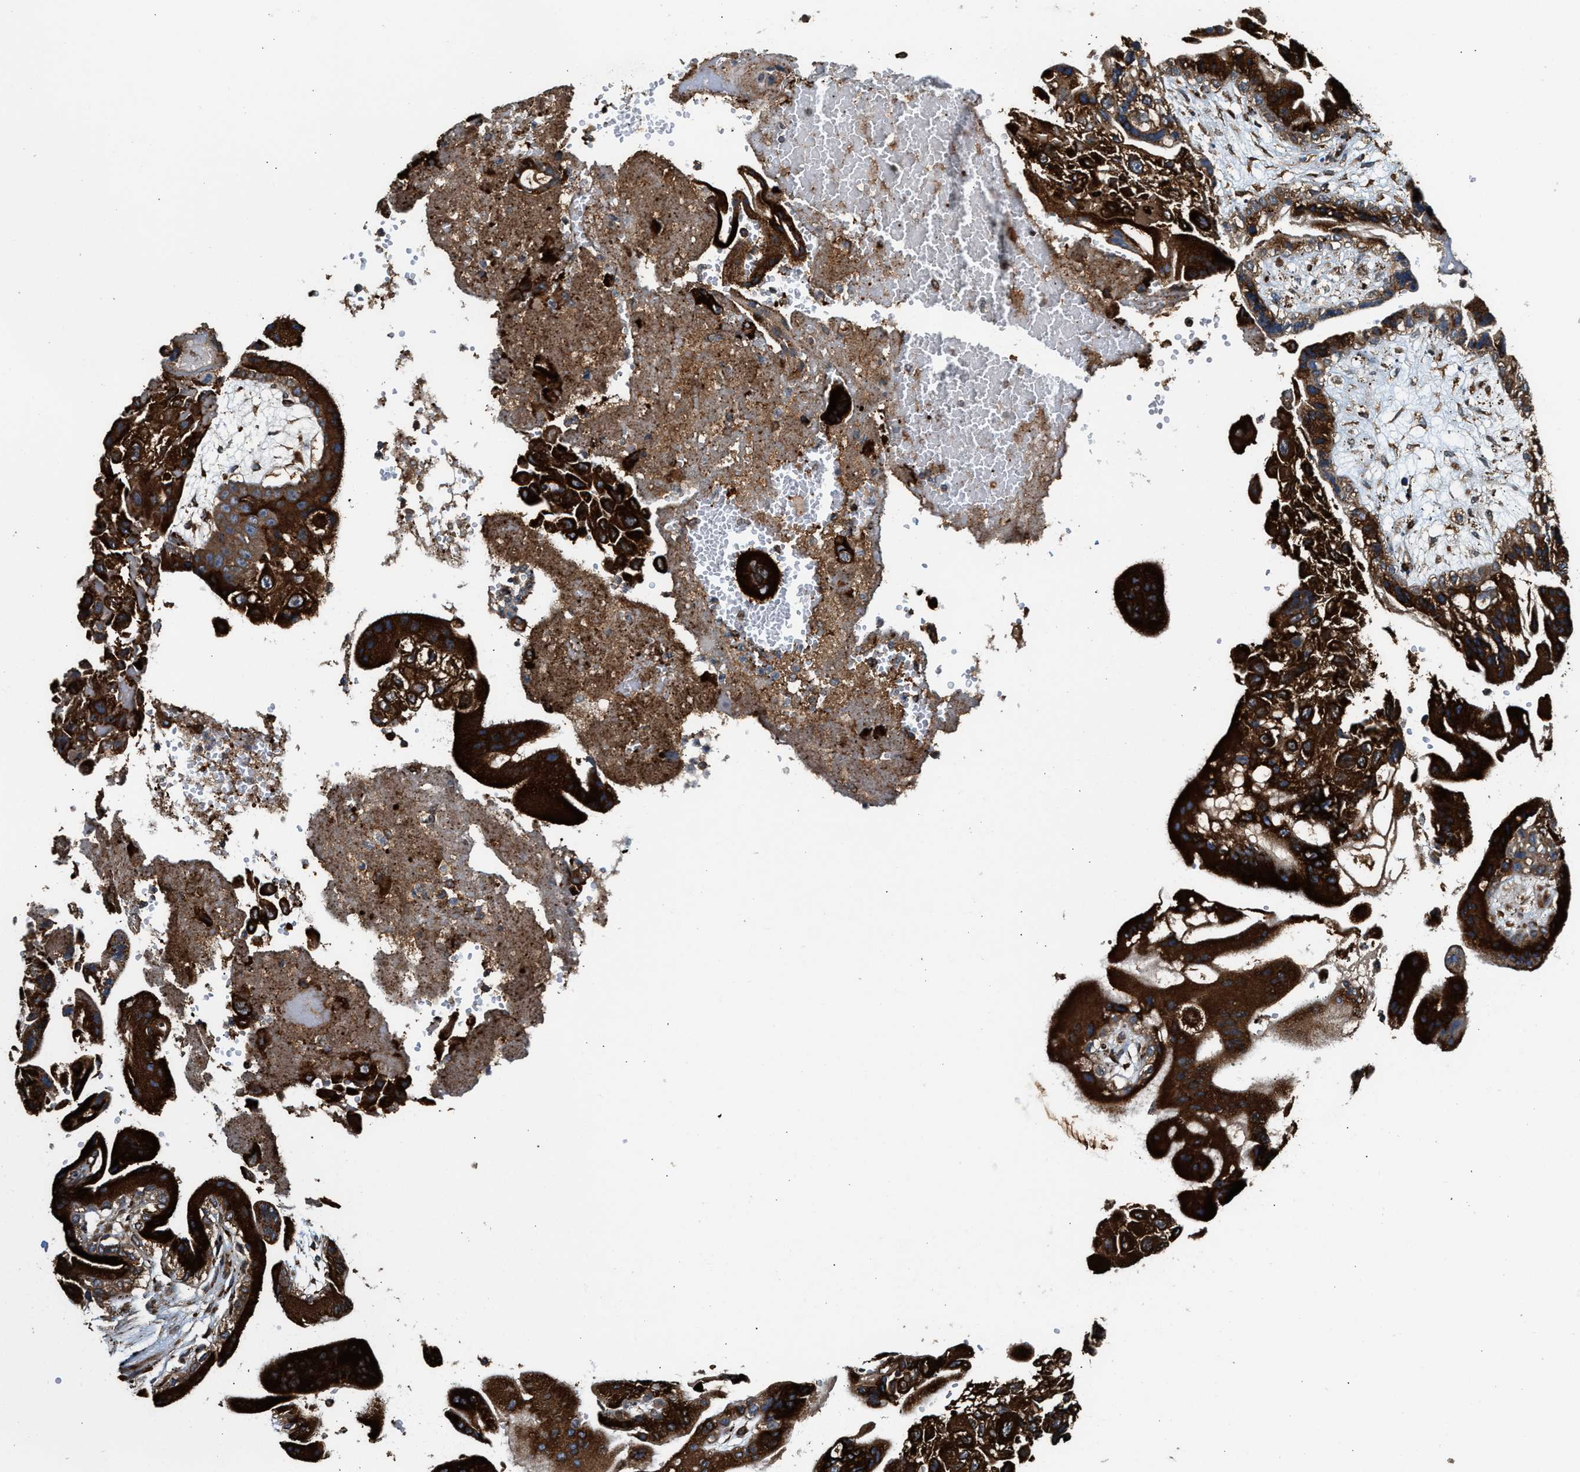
{"staining": {"intensity": "strong", "quantity": ">75%", "location": "cytoplasmic/membranous"}, "tissue": "fallopian tube", "cell_type": "Glandular cells", "image_type": "normal", "snomed": [{"axis": "morphology", "description": "Normal tissue, NOS"}, {"axis": "topography", "description": "Fallopian tube"}, {"axis": "topography", "description": "Placenta"}], "caption": "Strong cytoplasmic/membranous protein expression is present in about >75% of glandular cells in fallopian tube. The protein of interest is stained brown, and the nuclei are stained in blue (DAB IHC with brightfield microscopy, high magnification).", "gene": "BAIAP2L1", "patient": {"sex": "female", "age": 32}}